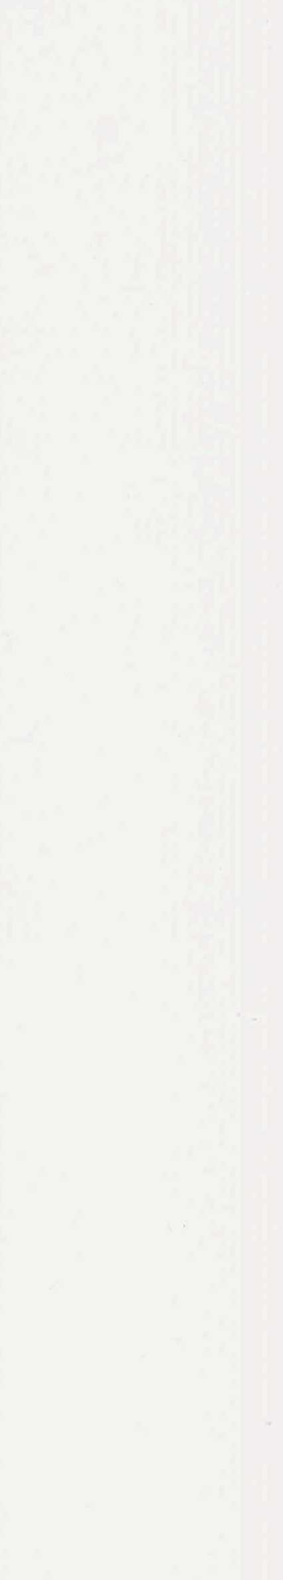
{"staining": {"intensity": "weak", "quantity": "25%-75%", "location": "nuclear"}, "tissue": "ovarian cancer", "cell_type": "Tumor cells", "image_type": "cancer", "snomed": [{"axis": "morphology", "description": "Cystadenocarcinoma, mucinous, NOS"}, {"axis": "topography", "description": "Ovary"}], "caption": "Human ovarian cancer stained for a protein (brown) displays weak nuclear positive staining in approximately 25%-75% of tumor cells.", "gene": "CCDC117", "patient": {"sex": "female", "age": 41}}